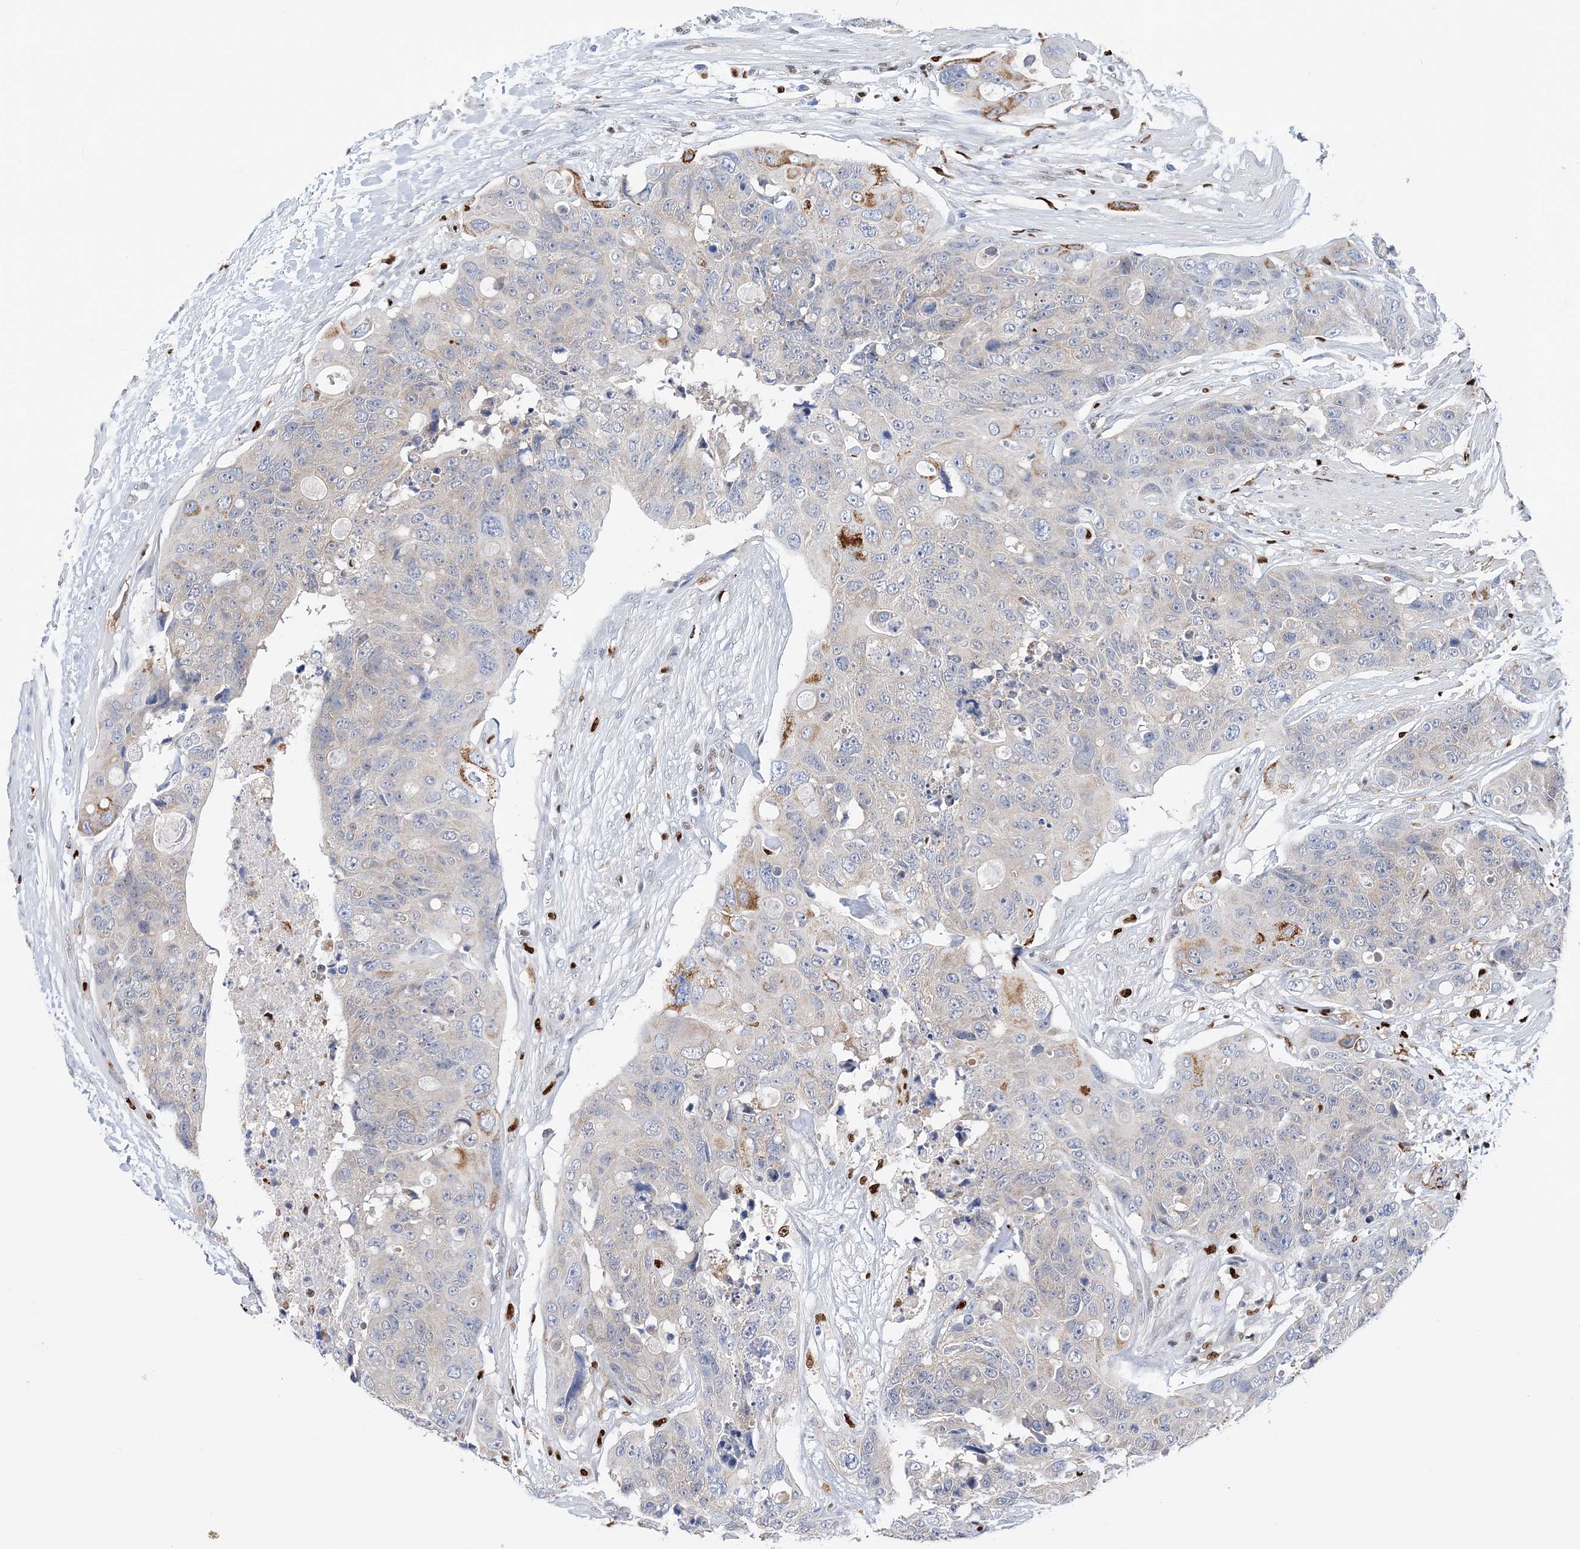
{"staining": {"intensity": "moderate", "quantity": "<25%", "location": "cytoplasmic/membranous"}, "tissue": "colorectal cancer", "cell_type": "Tumor cells", "image_type": "cancer", "snomed": [{"axis": "morphology", "description": "Adenocarcinoma, NOS"}, {"axis": "topography", "description": "Colon"}], "caption": "The image exhibits staining of adenocarcinoma (colorectal), revealing moderate cytoplasmic/membranous protein positivity (brown color) within tumor cells.", "gene": "NIT2", "patient": {"sex": "female", "age": 57}}